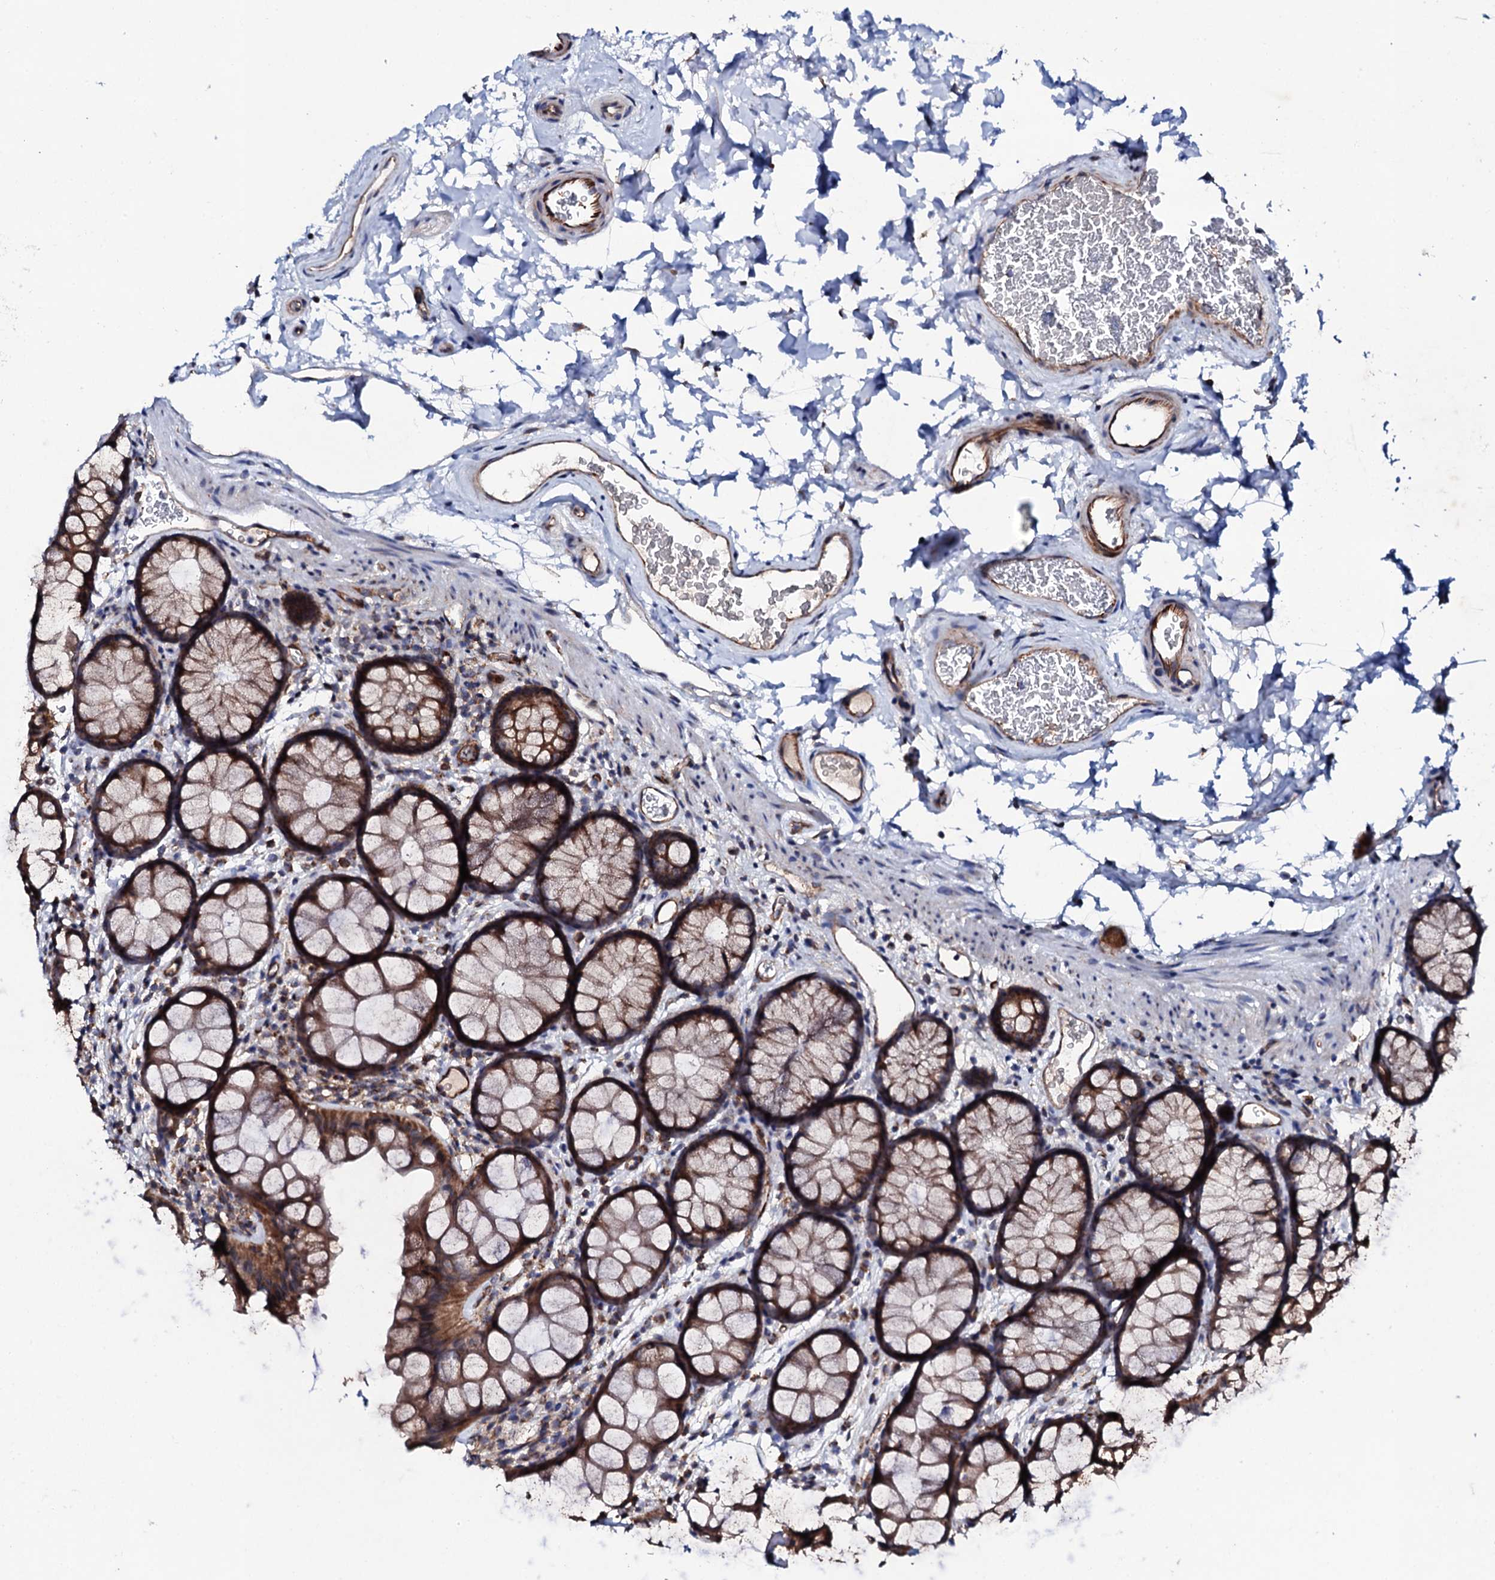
{"staining": {"intensity": "weak", "quantity": "25%-75%", "location": "cytoplasmic/membranous"}, "tissue": "colon", "cell_type": "Endothelial cells", "image_type": "normal", "snomed": [{"axis": "morphology", "description": "Normal tissue, NOS"}, {"axis": "topography", "description": "Colon"}], "caption": "Colon was stained to show a protein in brown. There is low levels of weak cytoplasmic/membranous staining in about 25%-75% of endothelial cells. Immunohistochemistry (ihc) stains the protein of interest in brown and the nuclei are stained blue.", "gene": "MTIF3", "patient": {"sex": "female", "age": 82}}